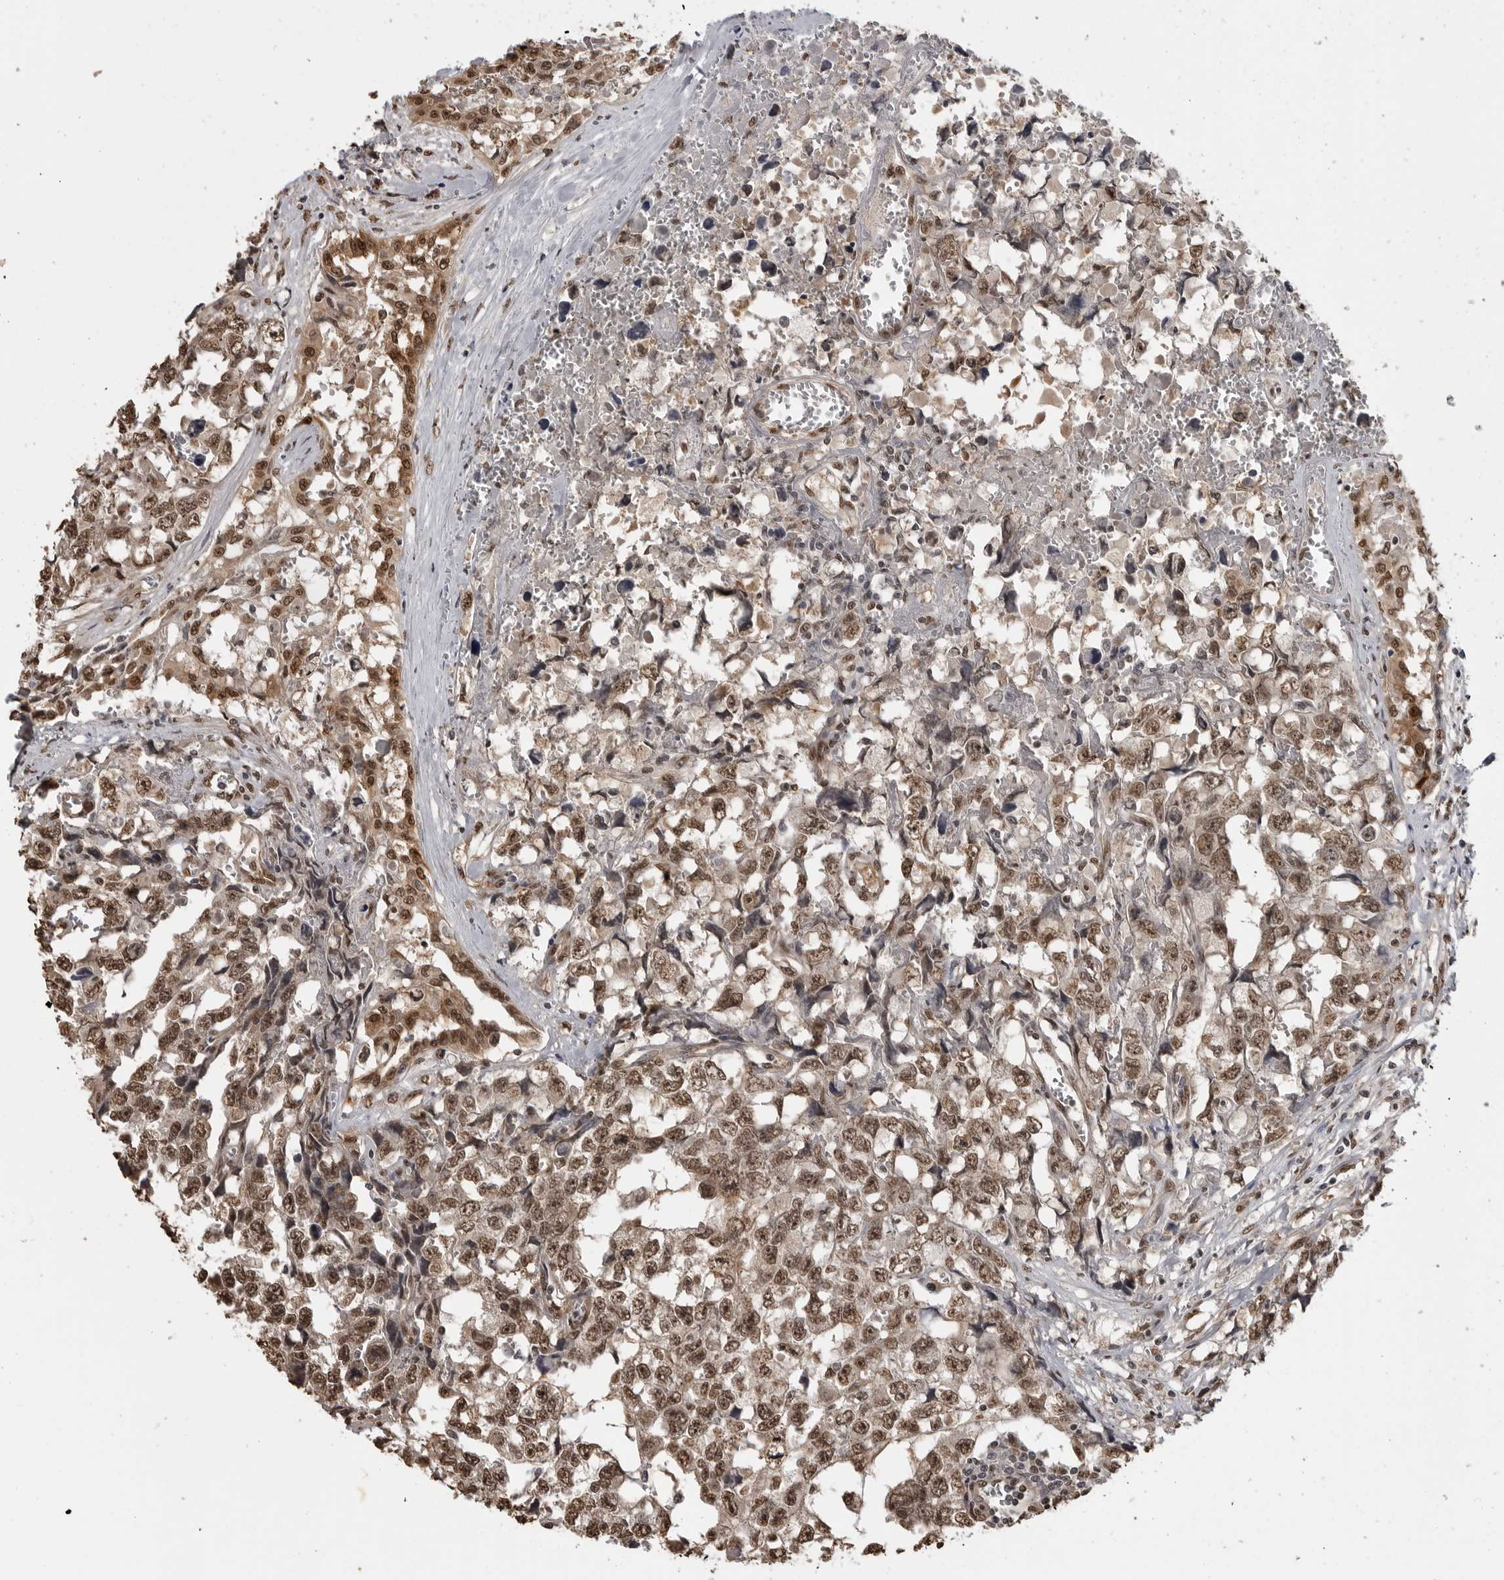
{"staining": {"intensity": "moderate", "quantity": ">75%", "location": "nuclear"}, "tissue": "testis cancer", "cell_type": "Tumor cells", "image_type": "cancer", "snomed": [{"axis": "morphology", "description": "Carcinoma, Embryonal, NOS"}, {"axis": "topography", "description": "Testis"}], "caption": "Protein expression analysis of human testis cancer reveals moderate nuclear positivity in about >75% of tumor cells.", "gene": "SMAD2", "patient": {"sex": "male", "age": 31}}